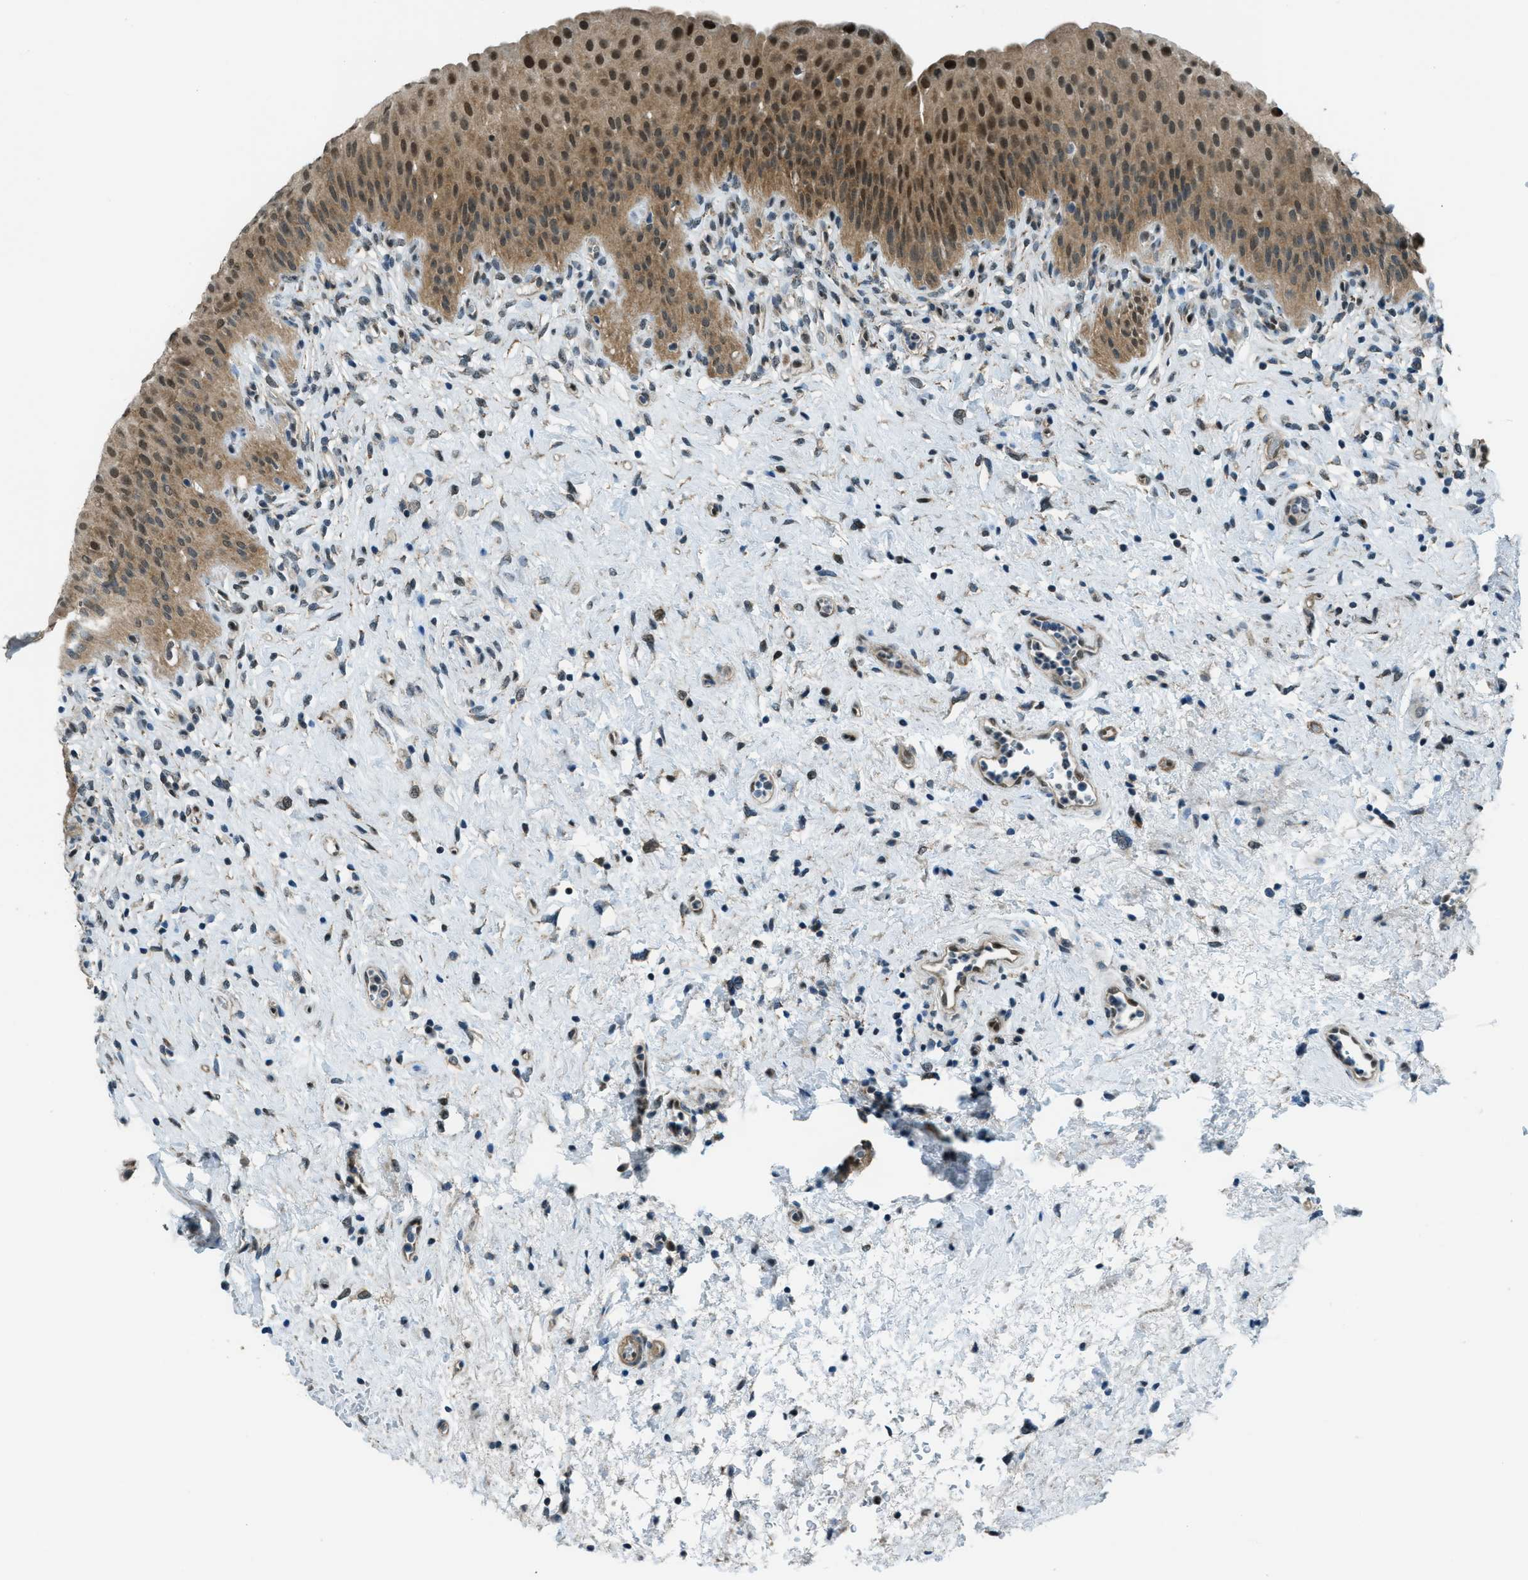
{"staining": {"intensity": "moderate", "quantity": ">75%", "location": "cytoplasmic/membranous,nuclear"}, "tissue": "urinary bladder", "cell_type": "Urothelial cells", "image_type": "normal", "snomed": [{"axis": "morphology", "description": "Normal tissue, NOS"}, {"axis": "topography", "description": "Urinary bladder"}], "caption": "A high-resolution photomicrograph shows immunohistochemistry (IHC) staining of unremarkable urinary bladder, which reveals moderate cytoplasmic/membranous,nuclear staining in about >75% of urothelial cells.", "gene": "NPEPL1", "patient": {"sex": "male", "age": 46}}